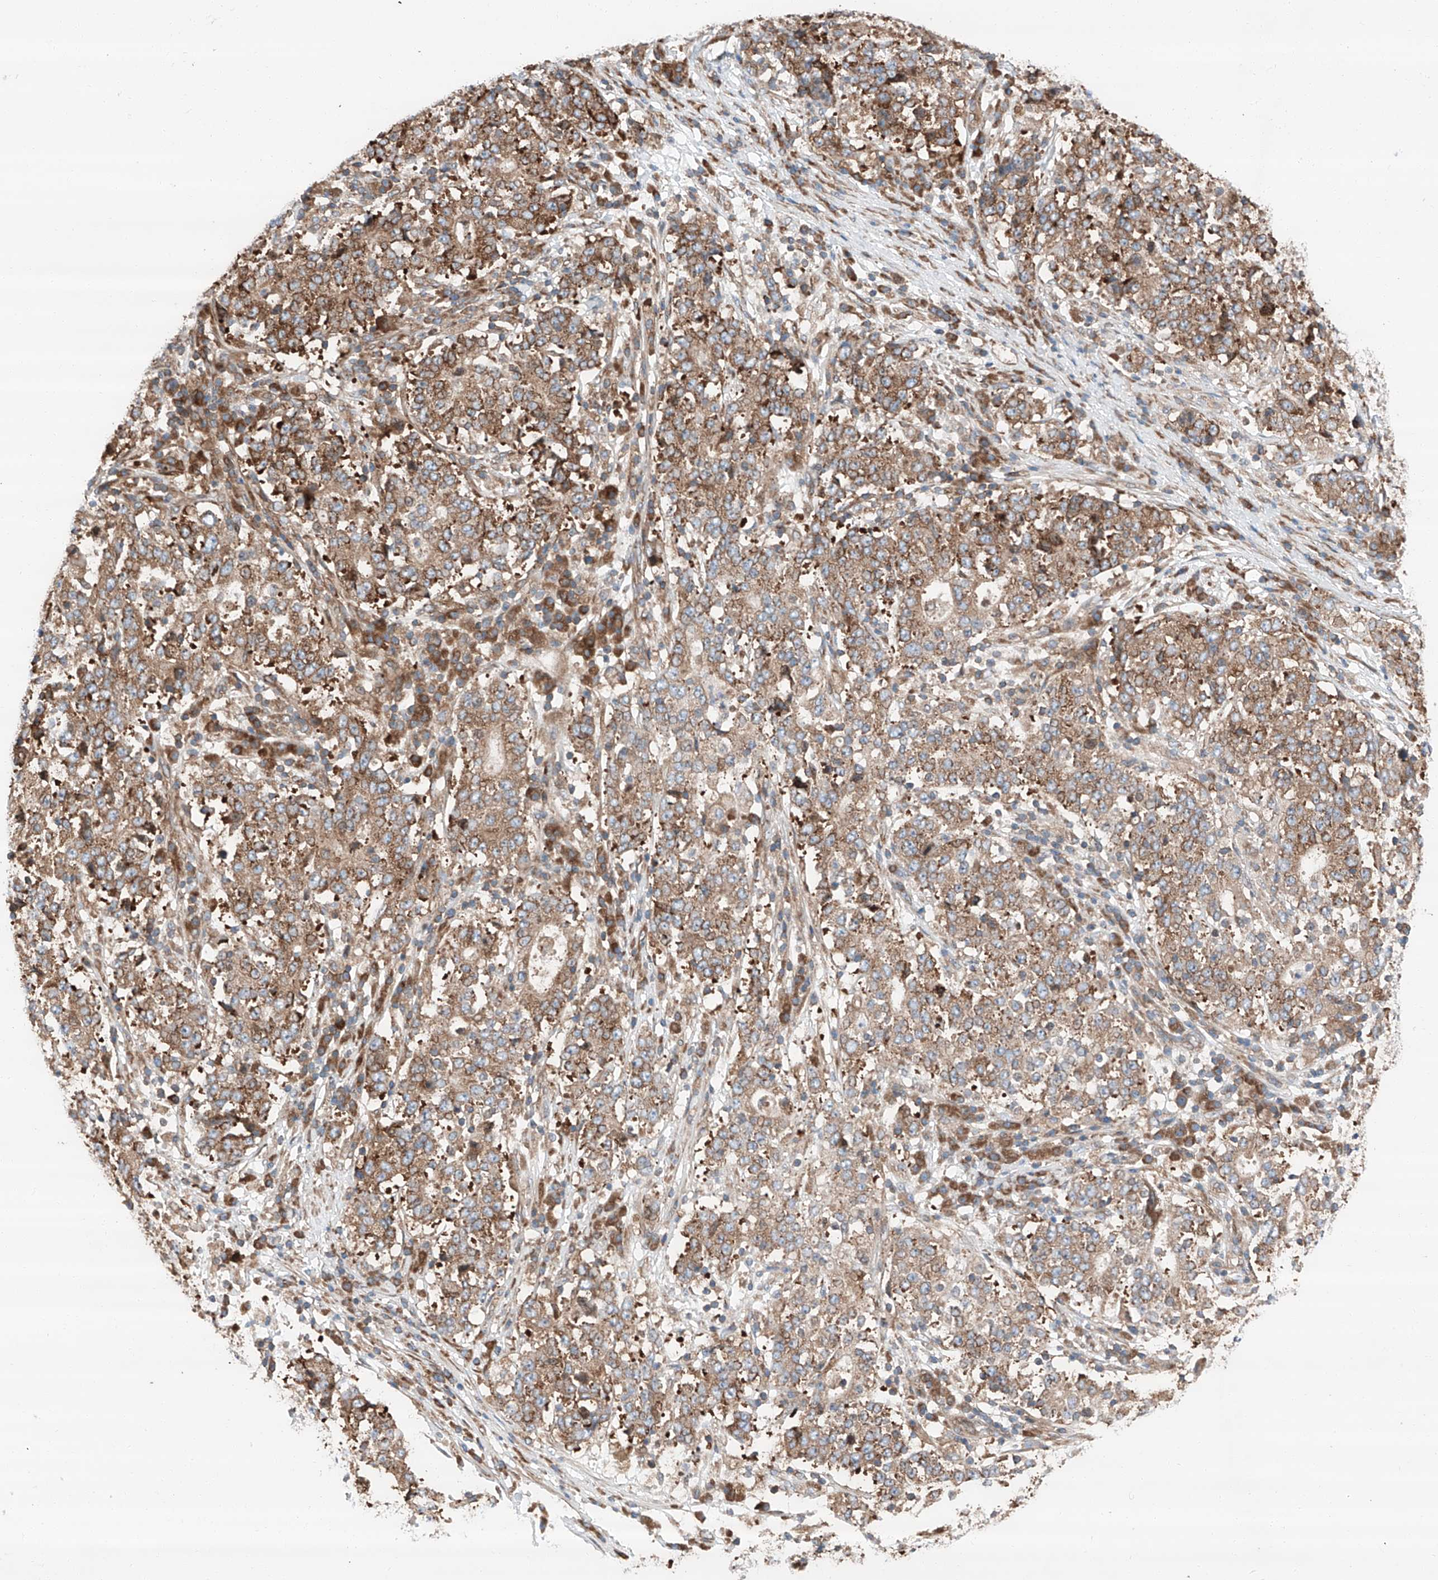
{"staining": {"intensity": "moderate", "quantity": ">75%", "location": "cytoplasmic/membranous"}, "tissue": "stomach cancer", "cell_type": "Tumor cells", "image_type": "cancer", "snomed": [{"axis": "morphology", "description": "Adenocarcinoma, NOS"}, {"axis": "topography", "description": "Stomach"}], "caption": "Adenocarcinoma (stomach) stained with immunohistochemistry shows moderate cytoplasmic/membranous positivity in about >75% of tumor cells.", "gene": "ZC3H15", "patient": {"sex": "male", "age": 59}}